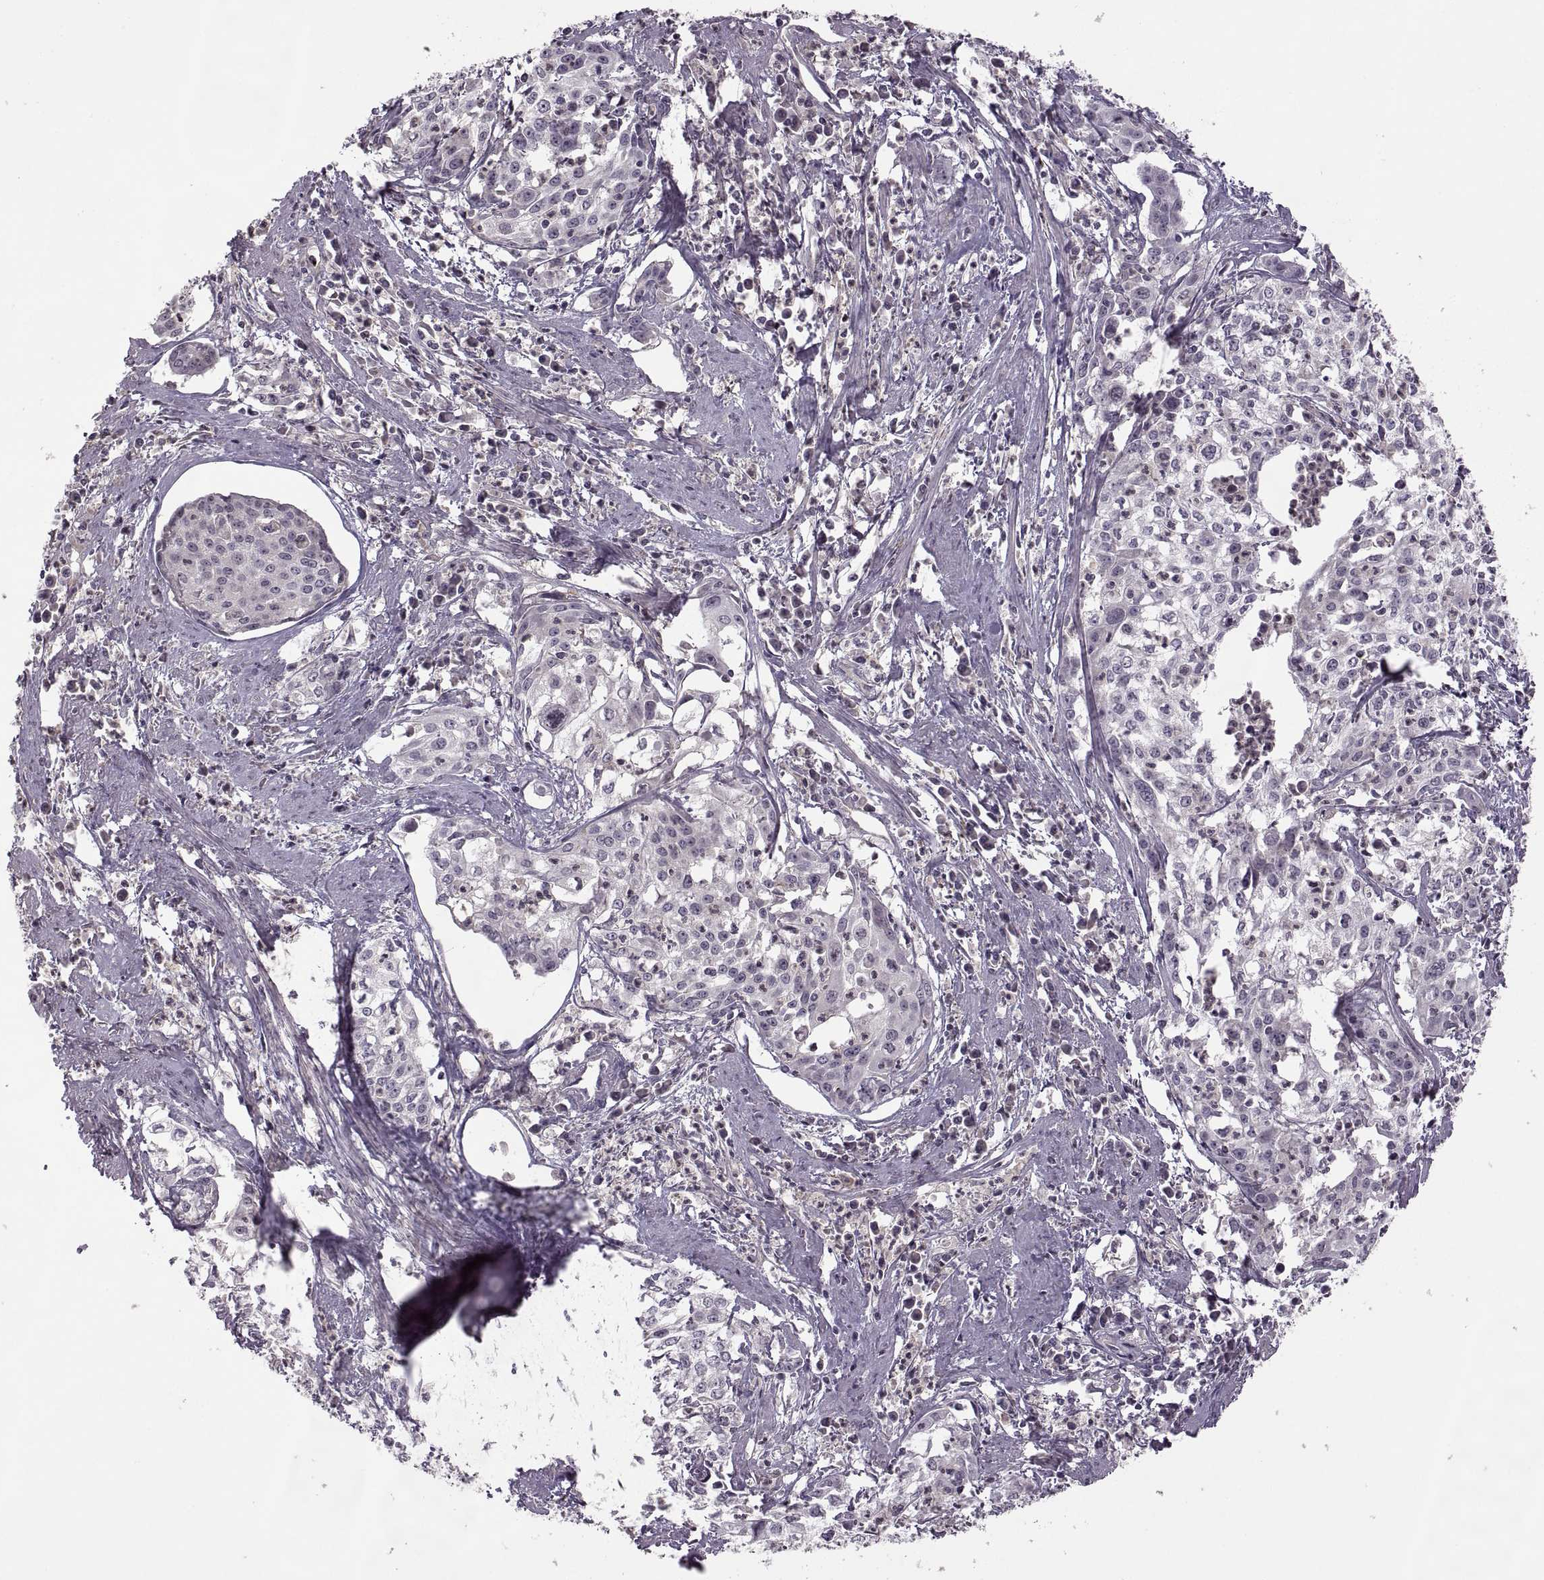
{"staining": {"intensity": "negative", "quantity": "none", "location": "none"}, "tissue": "cervical cancer", "cell_type": "Tumor cells", "image_type": "cancer", "snomed": [{"axis": "morphology", "description": "Squamous cell carcinoma, NOS"}, {"axis": "topography", "description": "Cervix"}], "caption": "High magnification brightfield microscopy of cervical cancer stained with DAB (3,3'-diaminobenzidine) (brown) and counterstained with hematoxylin (blue): tumor cells show no significant expression.", "gene": "PIERCE1", "patient": {"sex": "female", "age": 39}}